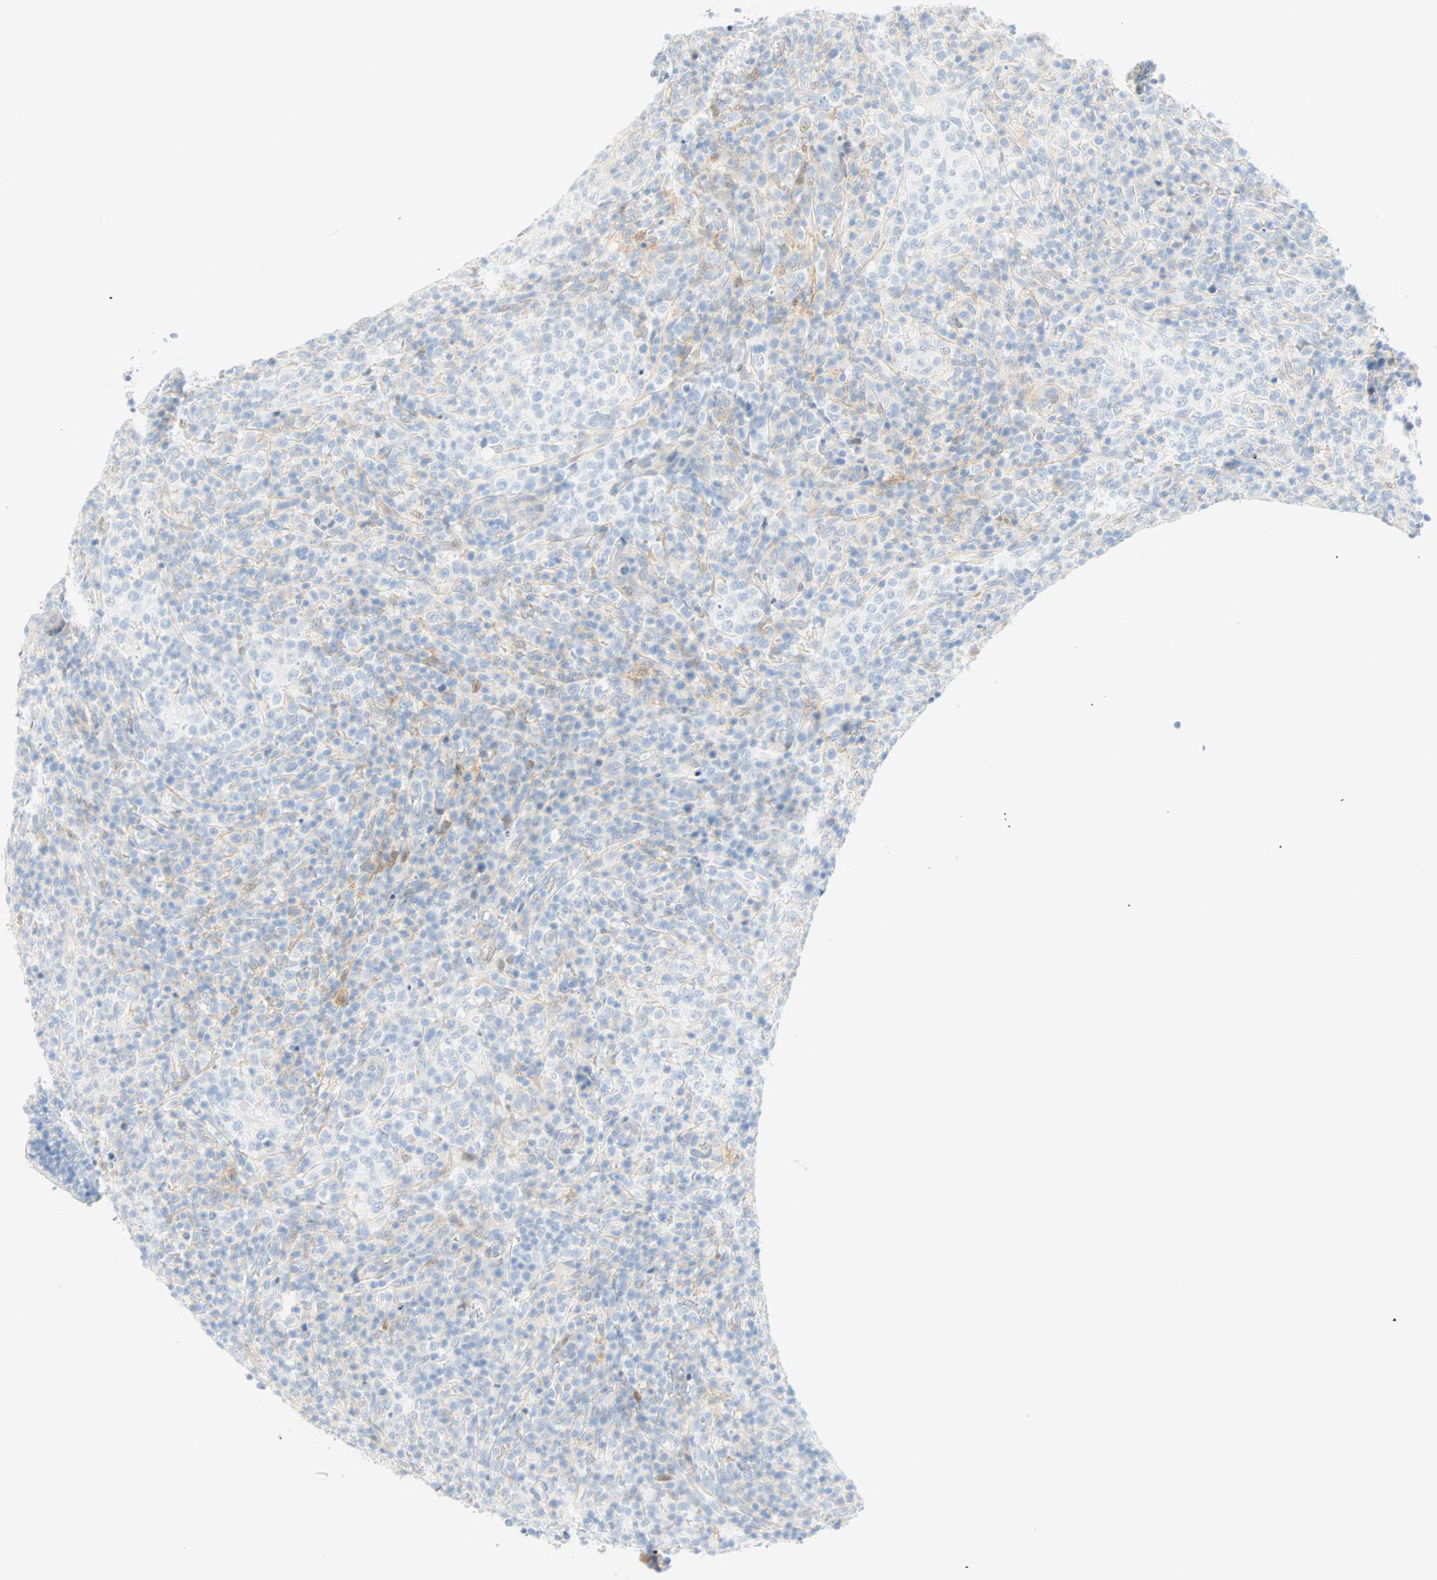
{"staining": {"intensity": "negative", "quantity": "none", "location": "none"}, "tissue": "lymphoma", "cell_type": "Tumor cells", "image_type": "cancer", "snomed": [{"axis": "morphology", "description": "Malignant lymphoma, non-Hodgkin's type, High grade"}, {"axis": "topography", "description": "Lymph node"}], "caption": "Immunohistochemistry (IHC) photomicrograph of neoplastic tissue: human high-grade malignant lymphoma, non-Hodgkin's type stained with DAB (3,3'-diaminobenzidine) reveals no significant protein positivity in tumor cells.", "gene": "SELENBP1", "patient": {"sex": "female", "age": 76}}